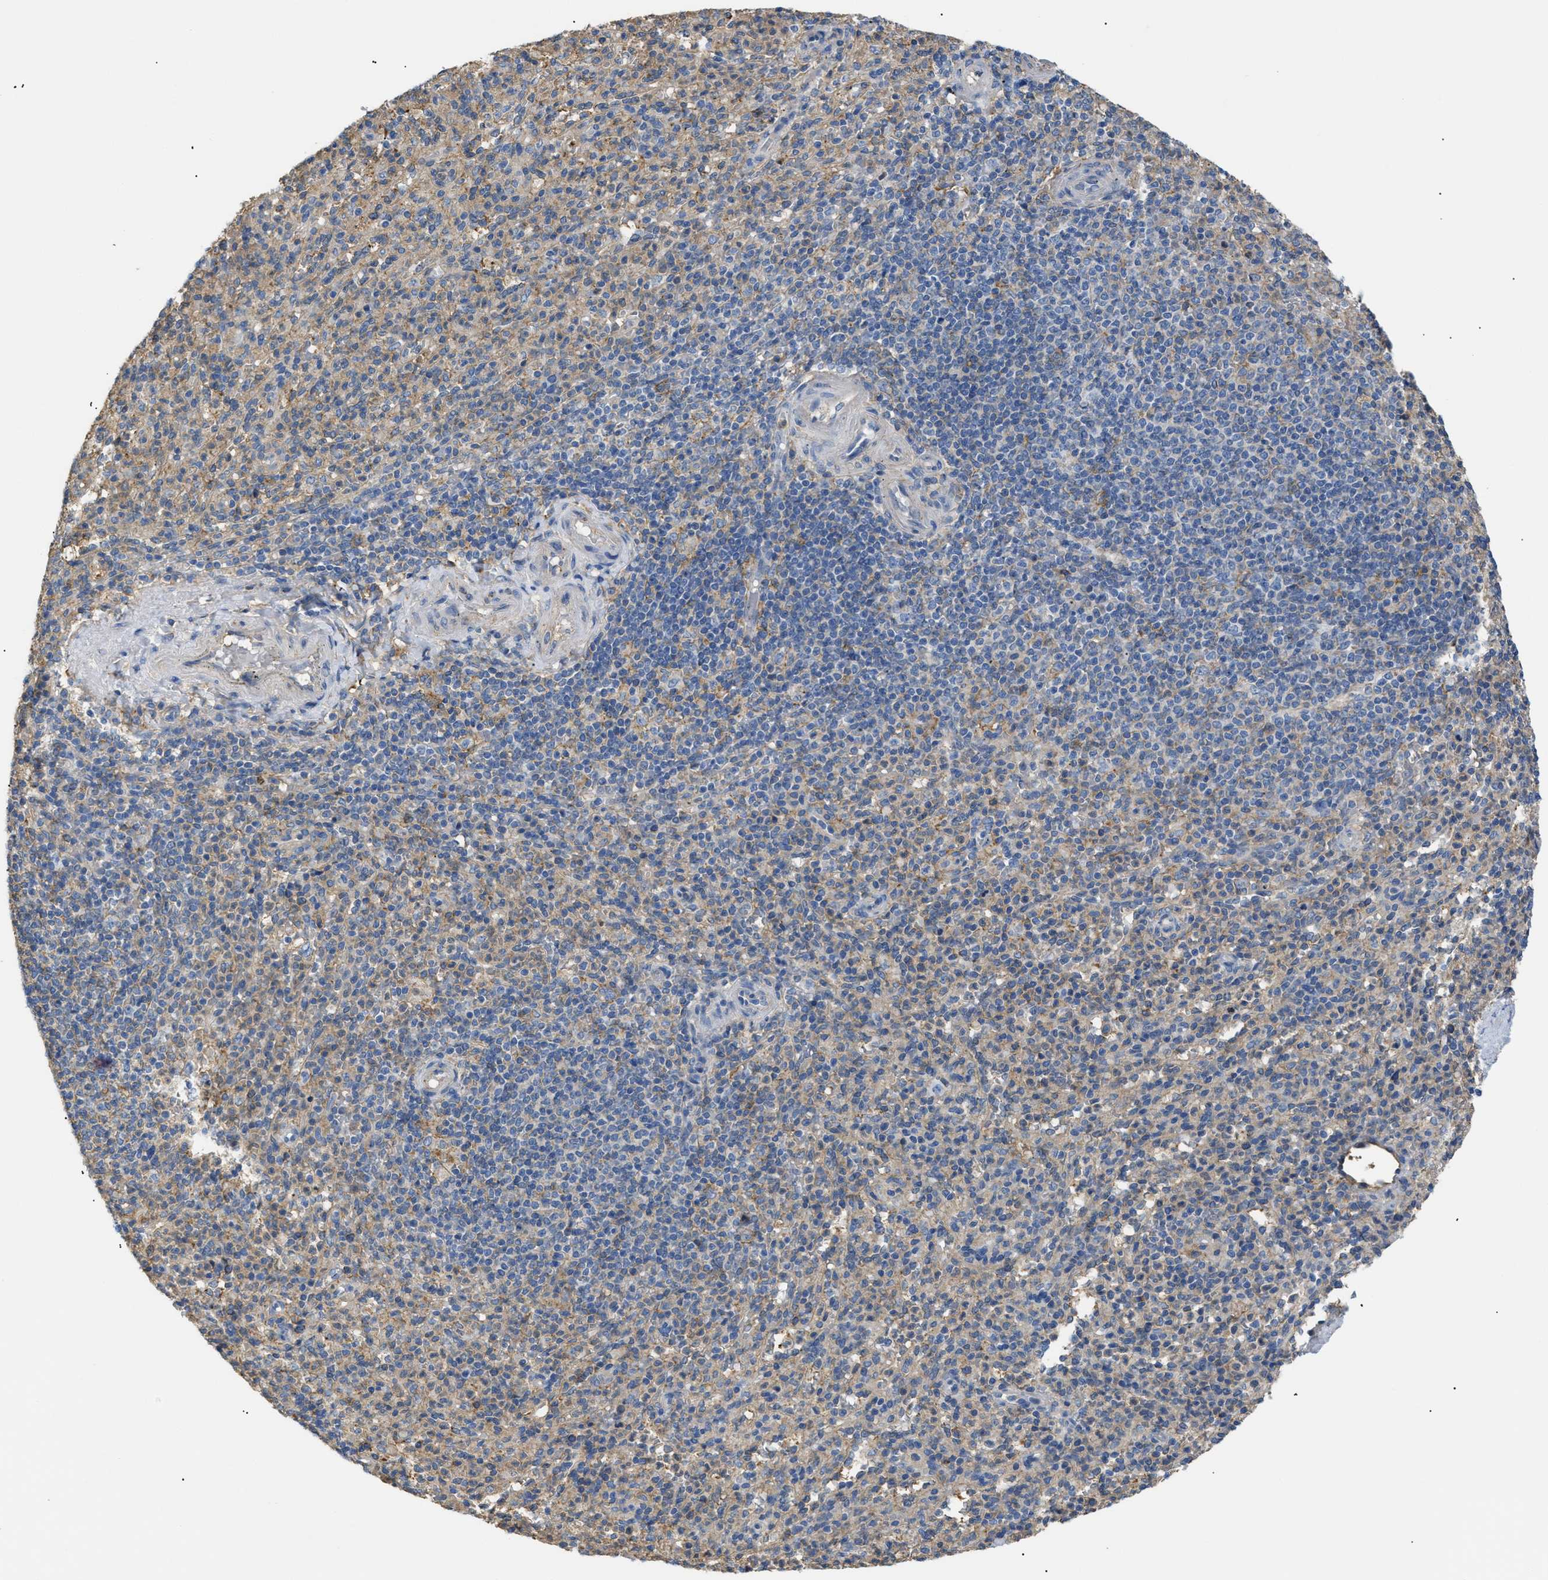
{"staining": {"intensity": "weak", "quantity": "25%-75%", "location": "cytoplasmic/membranous"}, "tissue": "spleen", "cell_type": "Cells in red pulp", "image_type": "normal", "snomed": [{"axis": "morphology", "description": "Normal tissue, NOS"}, {"axis": "topography", "description": "Spleen"}], "caption": "Weak cytoplasmic/membranous expression is identified in about 25%-75% of cells in red pulp in unremarkable spleen.", "gene": "ANXA4", "patient": {"sex": "male", "age": 36}}